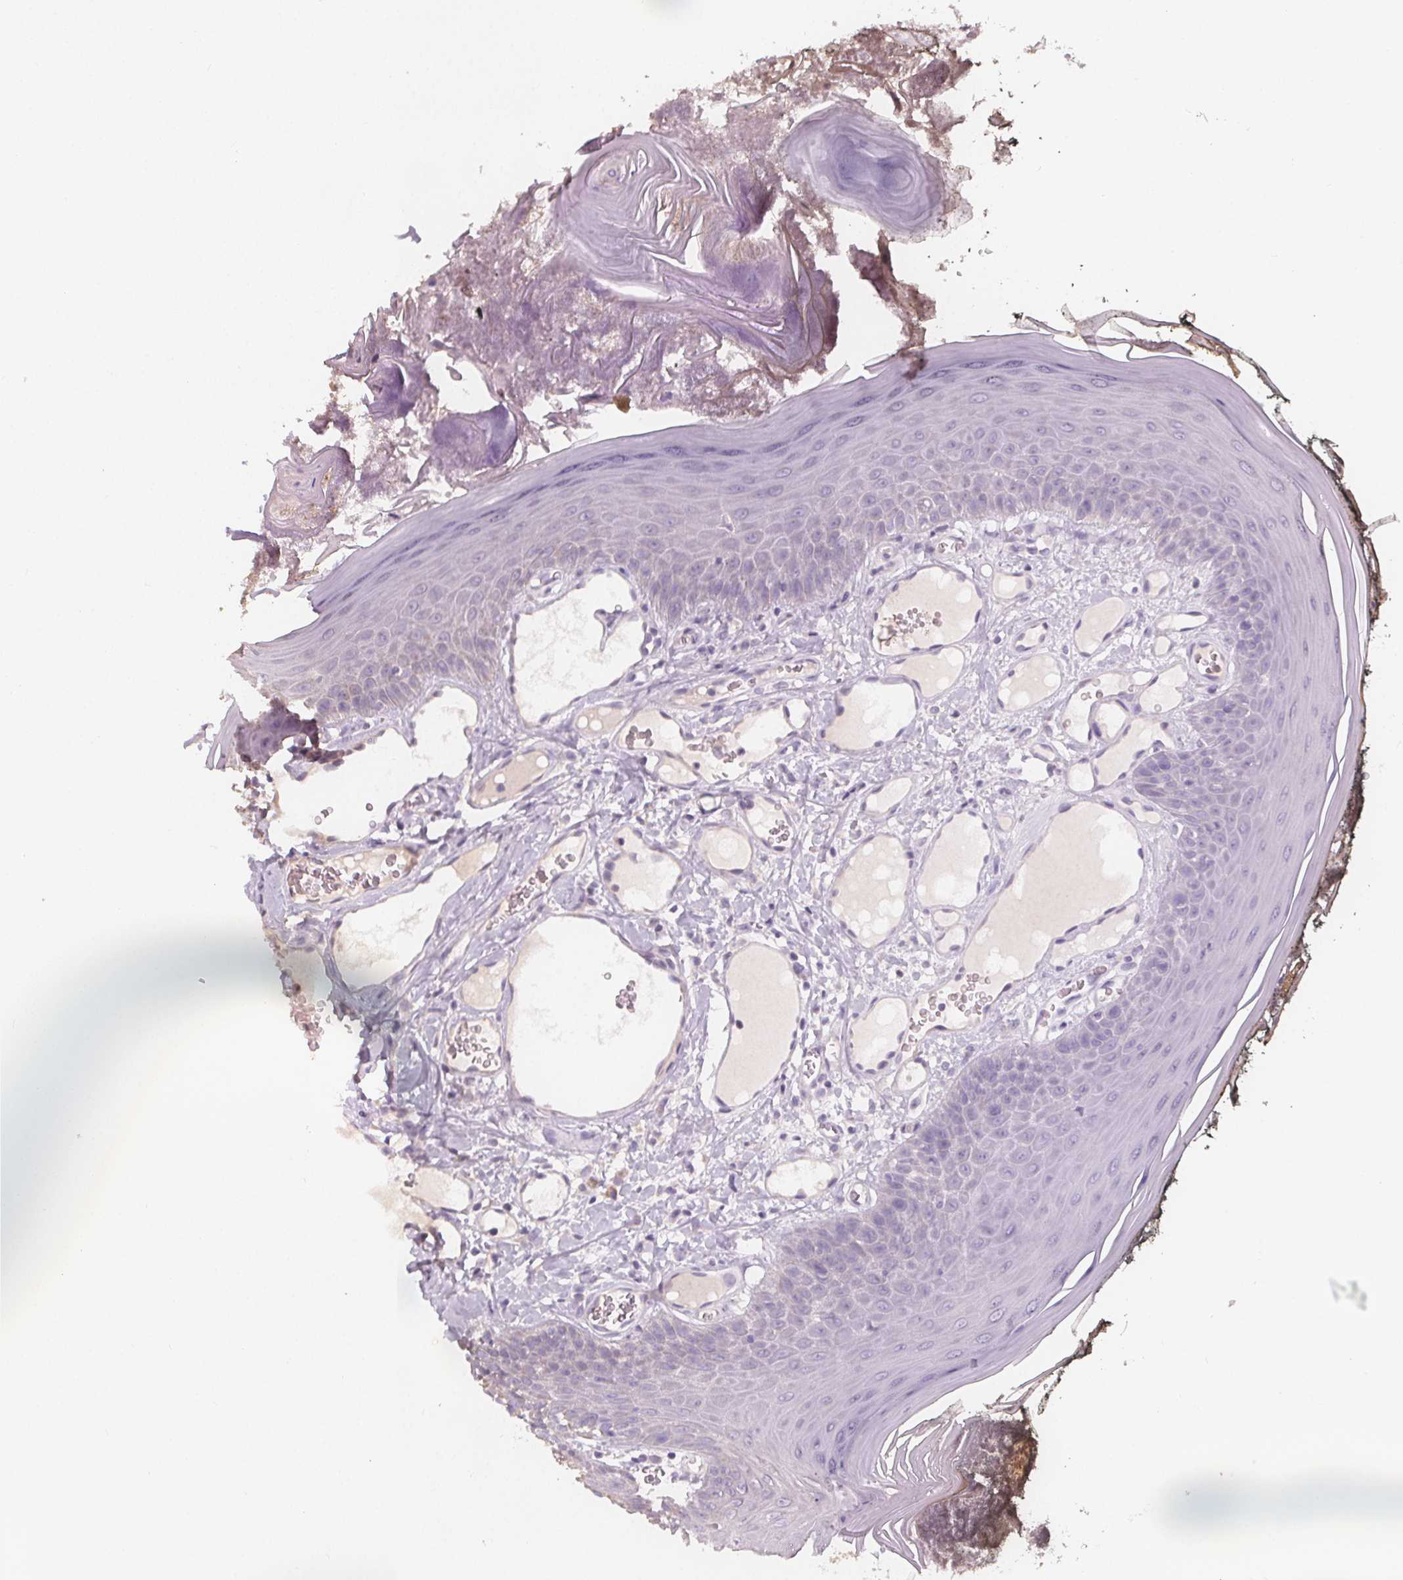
{"staining": {"intensity": "negative", "quantity": "none", "location": "none"}, "tissue": "oral mucosa", "cell_type": "Squamous epithelial cells", "image_type": "normal", "snomed": [{"axis": "morphology", "description": "Normal tissue, NOS"}, {"axis": "topography", "description": "Oral tissue"}], "caption": "This is an IHC image of normal human oral mucosa. There is no positivity in squamous epithelial cells.", "gene": "TMEM80", "patient": {"sex": "male", "age": 9}}